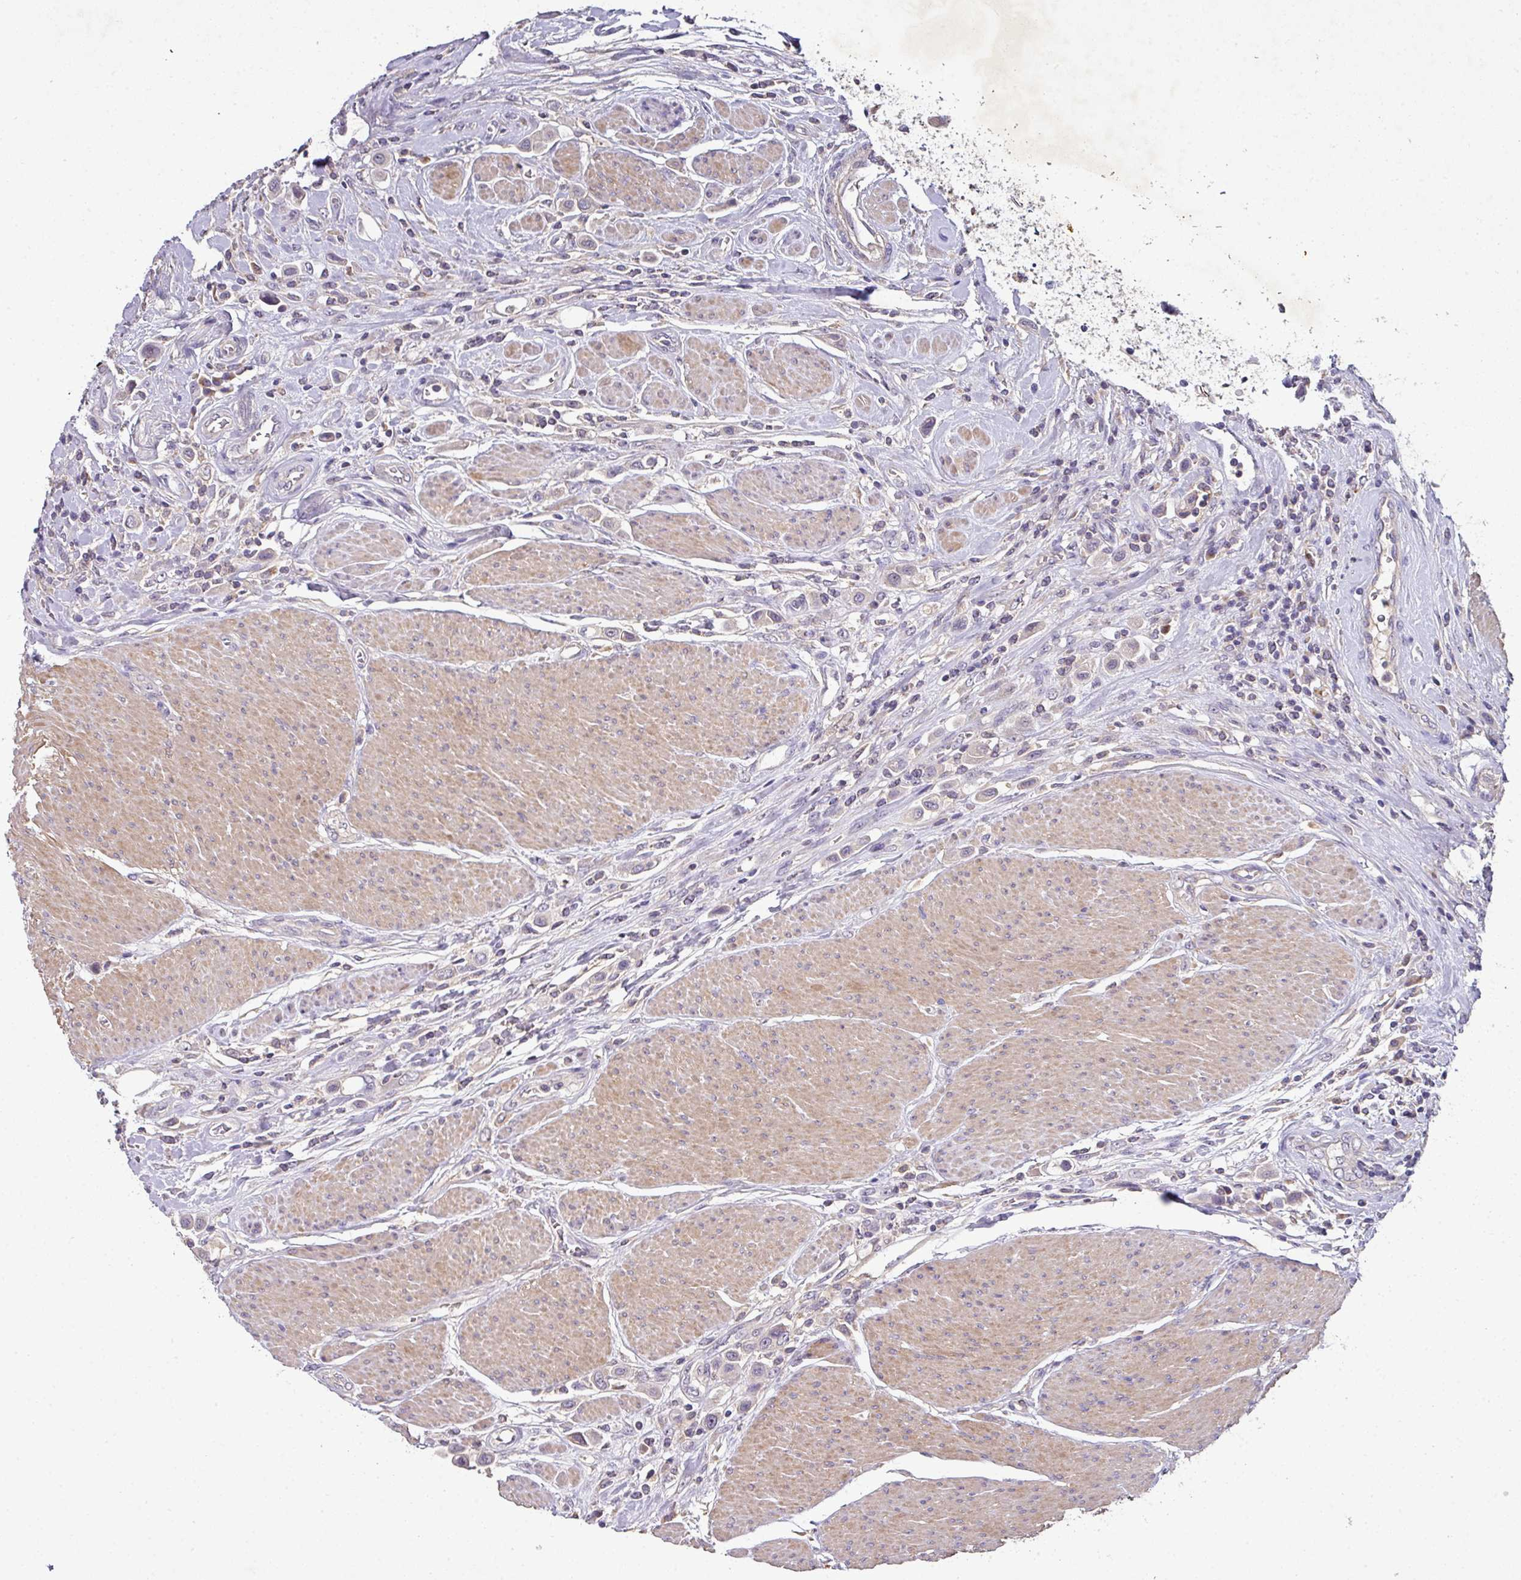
{"staining": {"intensity": "negative", "quantity": "none", "location": "none"}, "tissue": "urothelial cancer", "cell_type": "Tumor cells", "image_type": "cancer", "snomed": [{"axis": "morphology", "description": "Urothelial carcinoma, High grade"}, {"axis": "topography", "description": "Urinary bladder"}], "caption": "IHC micrograph of urothelial carcinoma (high-grade) stained for a protein (brown), which reveals no positivity in tumor cells. (IHC, brightfield microscopy, high magnification).", "gene": "AEBP2", "patient": {"sex": "male", "age": 50}}